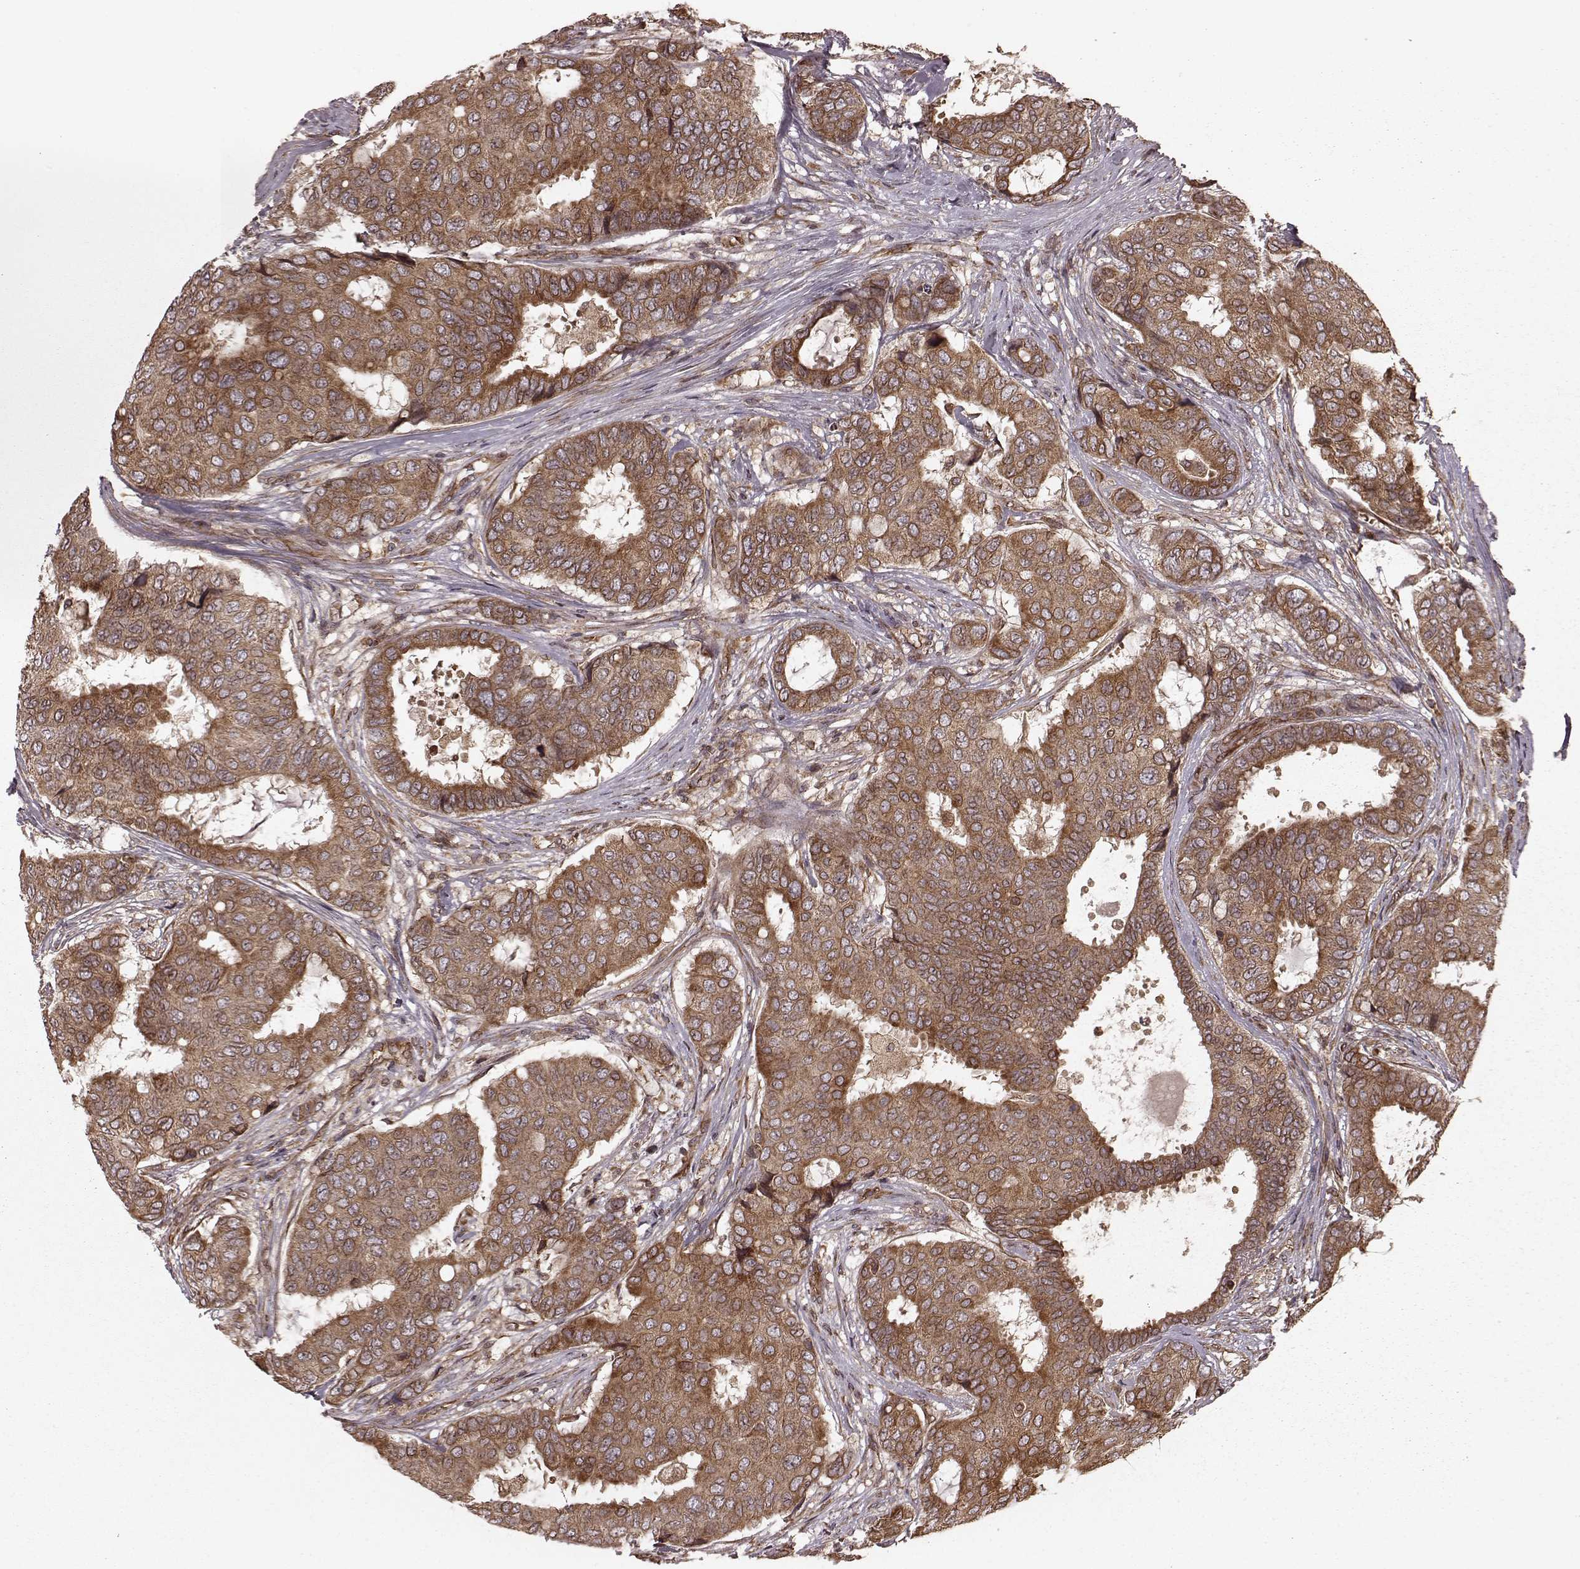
{"staining": {"intensity": "strong", "quantity": ">75%", "location": "cytoplasmic/membranous"}, "tissue": "breast cancer", "cell_type": "Tumor cells", "image_type": "cancer", "snomed": [{"axis": "morphology", "description": "Duct carcinoma"}, {"axis": "topography", "description": "Breast"}], "caption": "Human invasive ductal carcinoma (breast) stained with a protein marker demonstrates strong staining in tumor cells.", "gene": "AGPAT1", "patient": {"sex": "female", "age": 75}}